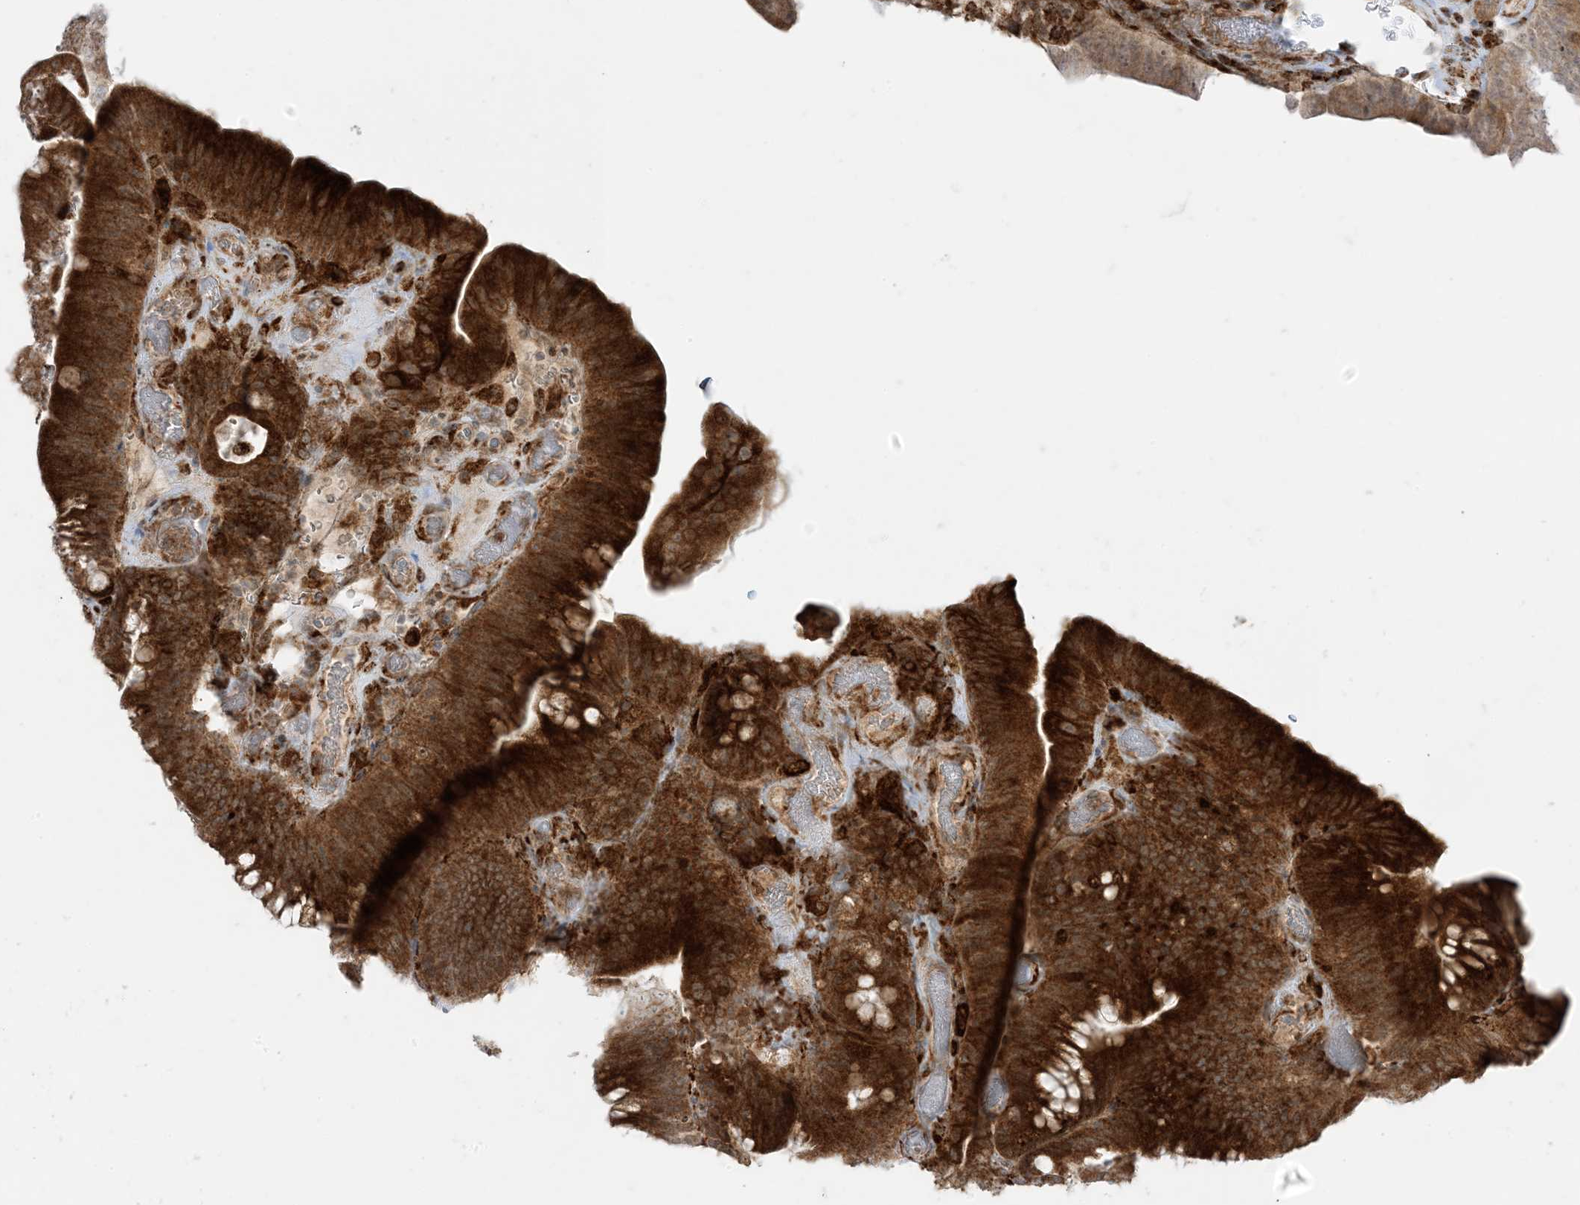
{"staining": {"intensity": "strong", "quantity": ">75%", "location": "cytoplasmic/membranous"}, "tissue": "colorectal cancer", "cell_type": "Tumor cells", "image_type": "cancer", "snomed": [{"axis": "morphology", "description": "Normal tissue, NOS"}, {"axis": "topography", "description": "Colon"}], "caption": "Colorectal cancer stained with IHC exhibits strong cytoplasmic/membranous staining in about >75% of tumor cells. The staining was performed using DAB, with brown indicating positive protein expression. Nuclei are stained blue with hematoxylin.", "gene": "ODC1", "patient": {"sex": "female", "age": 82}}